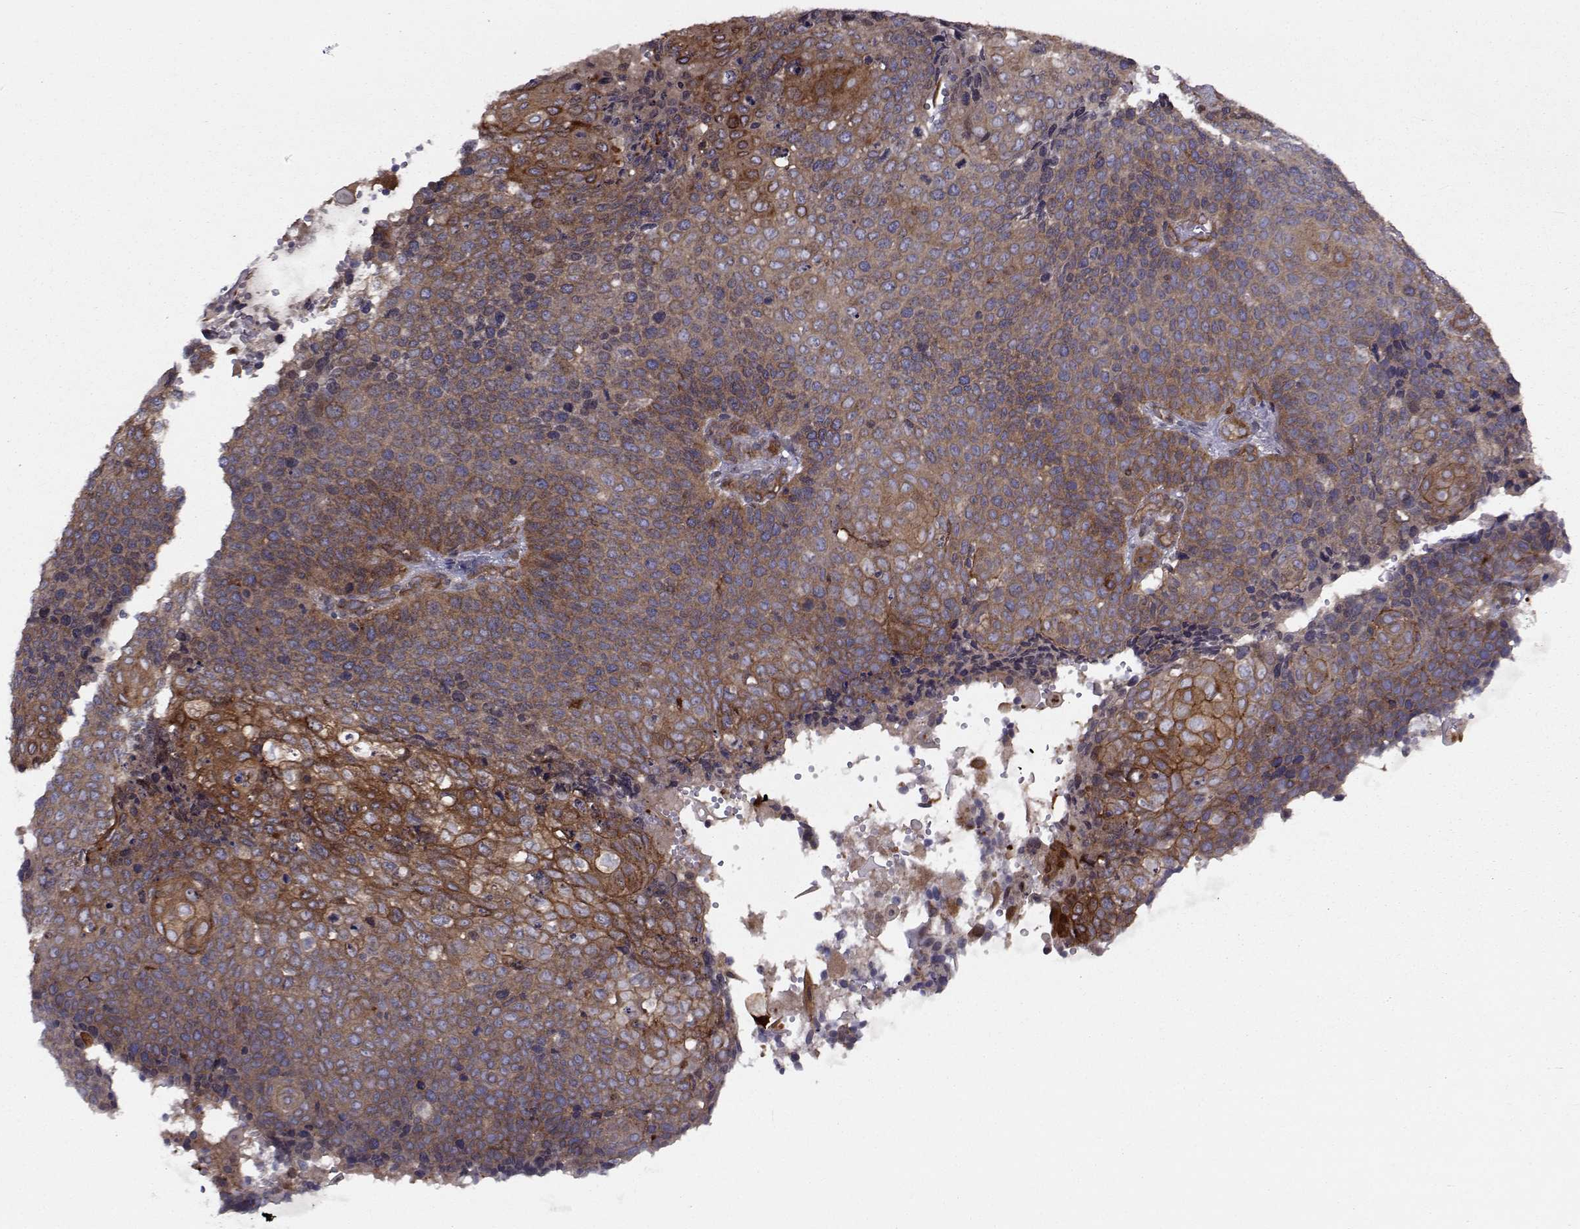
{"staining": {"intensity": "strong", "quantity": "25%-75%", "location": "cytoplasmic/membranous"}, "tissue": "cervical cancer", "cell_type": "Tumor cells", "image_type": "cancer", "snomed": [{"axis": "morphology", "description": "Squamous cell carcinoma, NOS"}, {"axis": "topography", "description": "Cervix"}], "caption": "IHC histopathology image of neoplastic tissue: cervical squamous cell carcinoma stained using immunohistochemistry (IHC) demonstrates high levels of strong protein expression localized specifically in the cytoplasmic/membranous of tumor cells, appearing as a cytoplasmic/membranous brown color.", "gene": "TRIP10", "patient": {"sex": "female", "age": 39}}